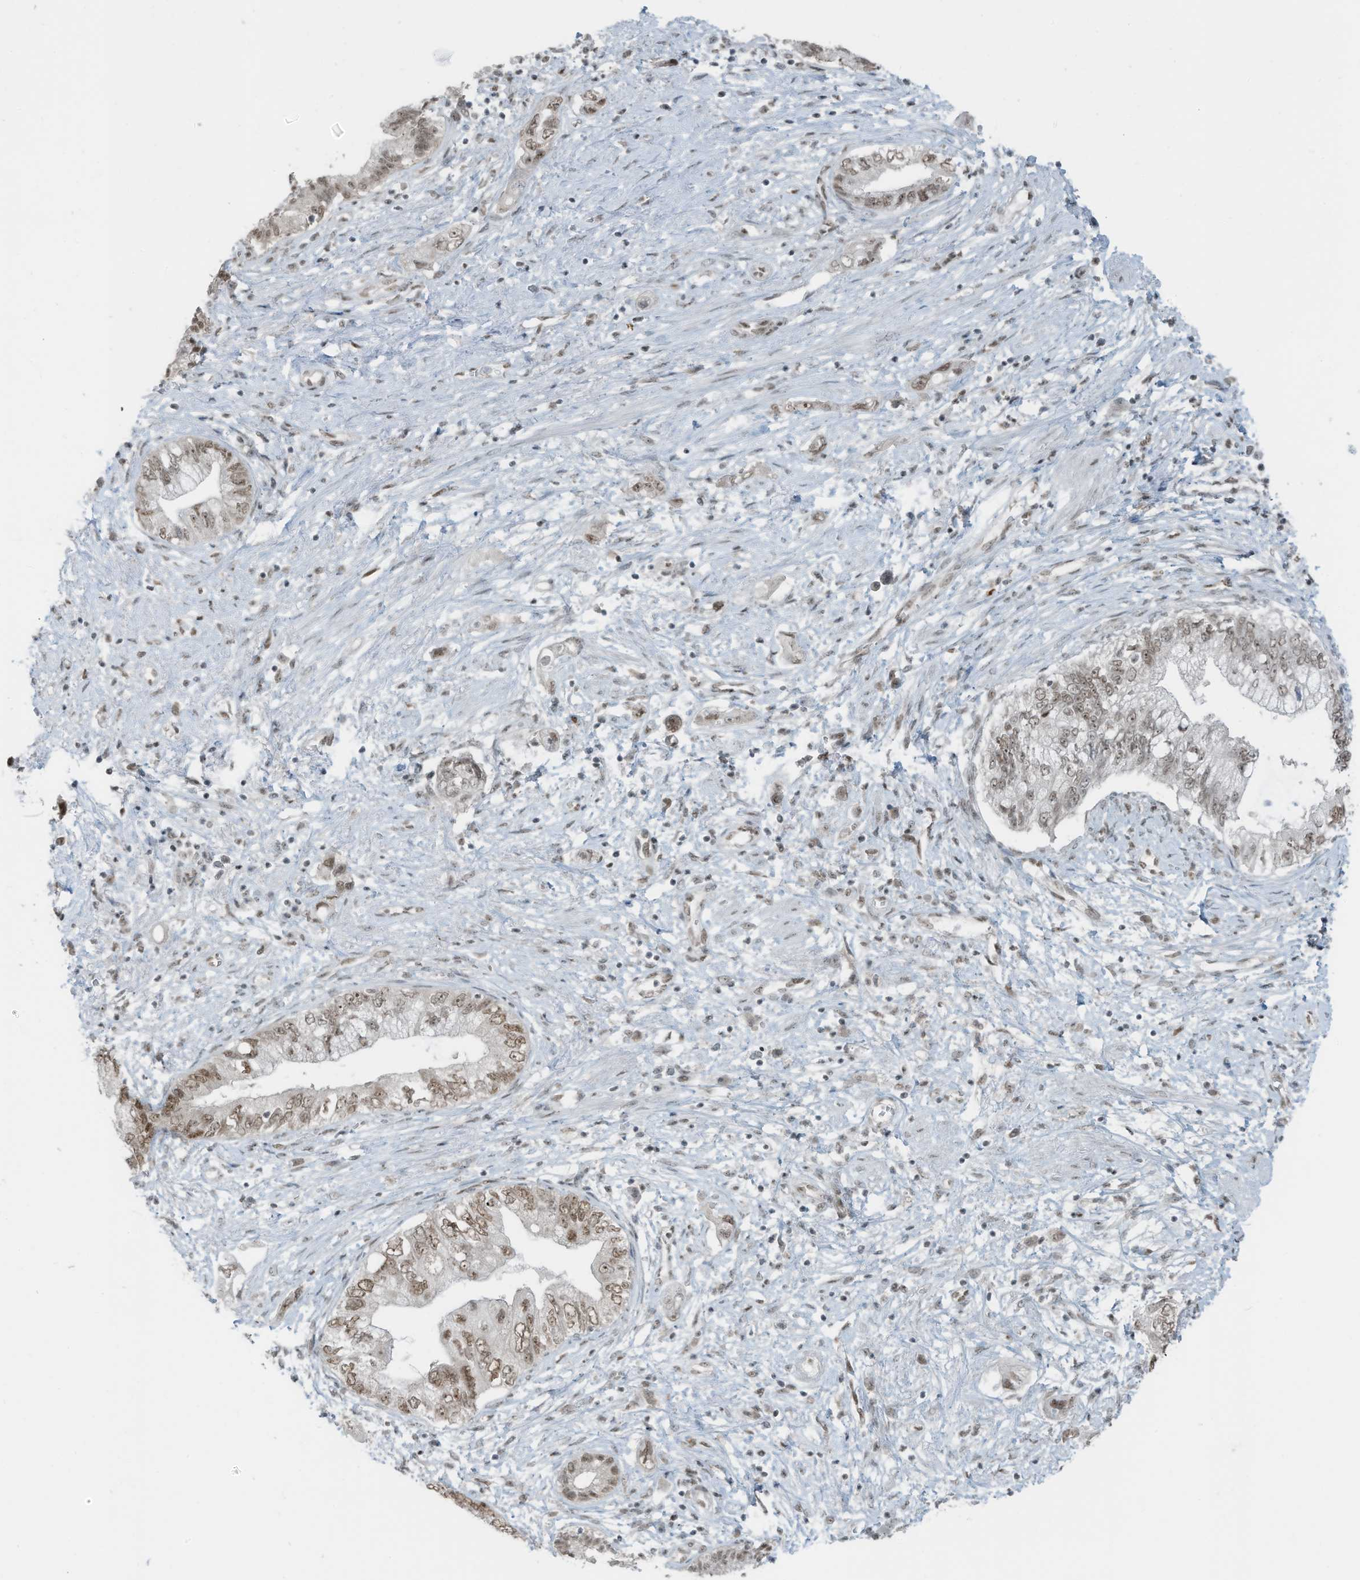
{"staining": {"intensity": "moderate", "quantity": ">75%", "location": "nuclear"}, "tissue": "pancreatic cancer", "cell_type": "Tumor cells", "image_type": "cancer", "snomed": [{"axis": "morphology", "description": "Adenocarcinoma, NOS"}, {"axis": "topography", "description": "Pancreas"}], "caption": "A photomicrograph showing moderate nuclear staining in approximately >75% of tumor cells in pancreatic cancer (adenocarcinoma), as visualized by brown immunohistochemical staining.", "gene": "WRNIP1", "patient": {"sex": "female", "age": 73}}